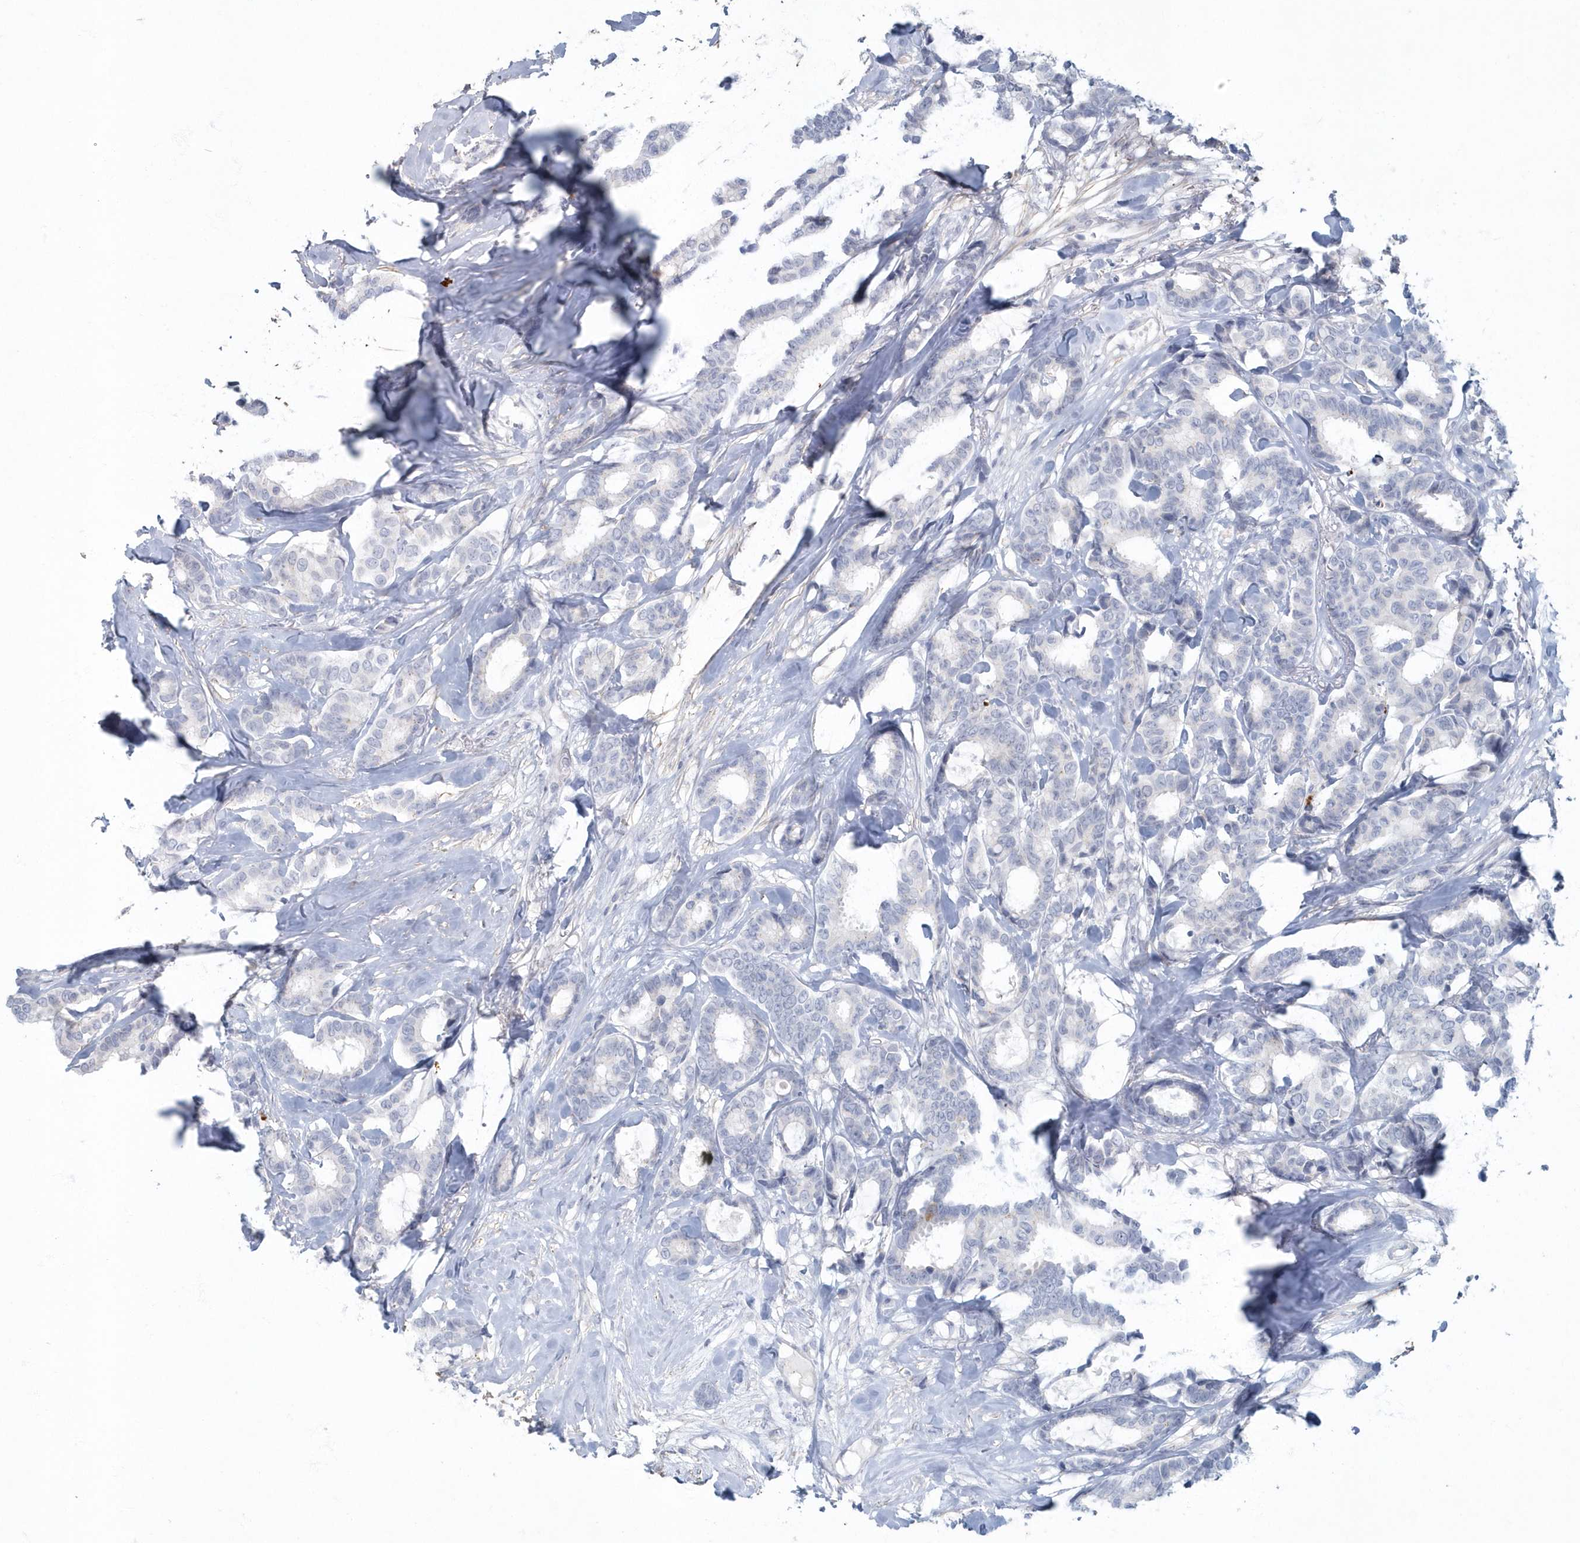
{"staining": {"intensity": "negative", "quantity": "none", "location": "none"}, "tissue": "breast cancer", "cell_type": "Tumor cells", "image_type": "cancer", "snomed": [{"axis": "morphology", "description": "Duct carcinoma"}, {"axis": "topography", "description": "Breast"}], "caption": "IHC micrograph of neoplastic tissue: human breast cancer (intraductal carcinoma) stained with DAB (3,3'-diaminobenzidine) demonstrates no significant protein expression in tumor cells.", "gene": "MYOT", "patient": {"sex": "female", "age": 87}}